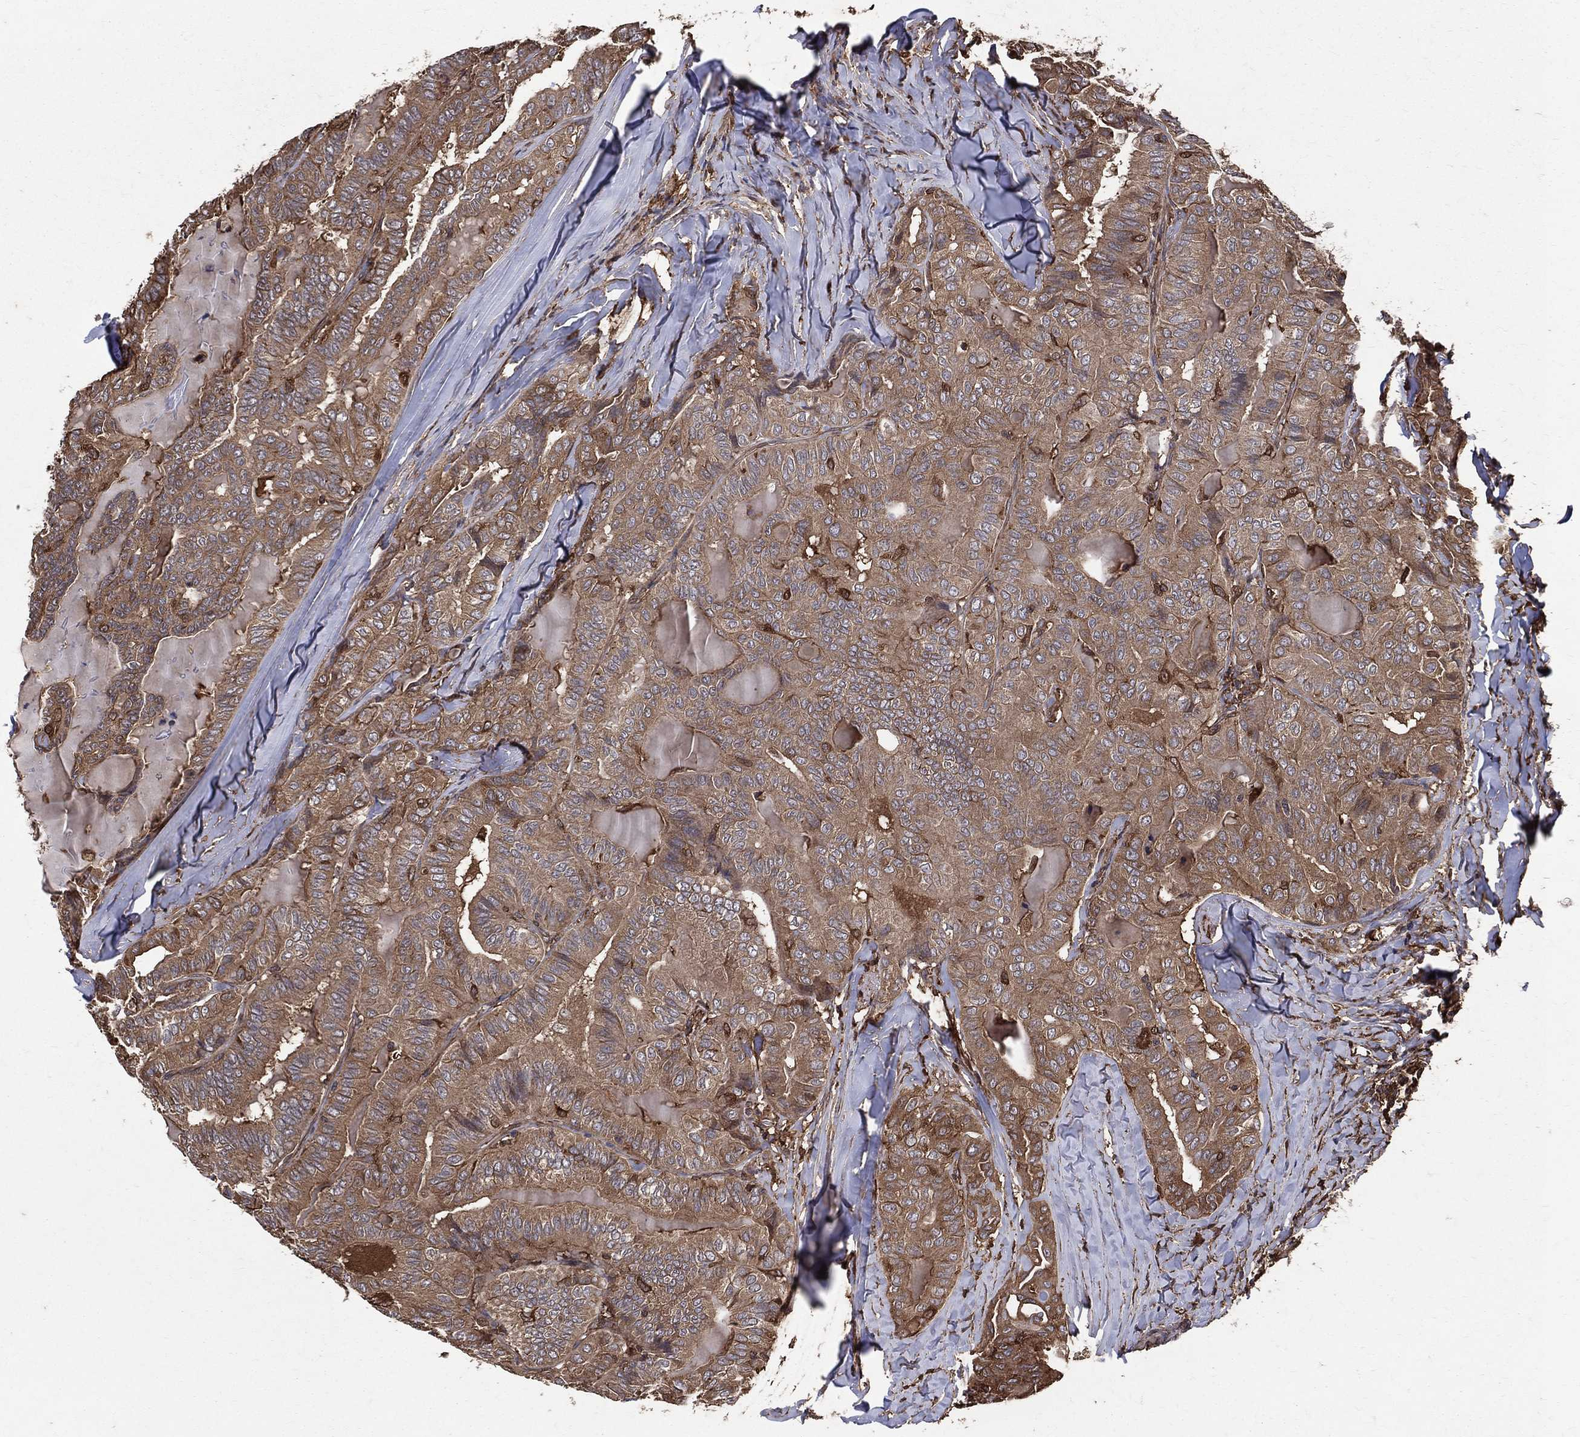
{"staining": {"intensity": "weak", "quantity": ">75%", "location": "cytoplasmic/membranous"}, "tissue": "thyroid cancer", "cell_type": "Tumor cells", "image_type": "cancer", "snomed": [{"axis": "morphology", "description": "Papillary adenocarcinoma, NOS"}, {"axis": "topography", "description": "Thyroid gland"}], "caption": "Thyroid cancer tissue reveals weak cytoplasmic/membranous staining in about >75% of tumor cells, visualized by immunohistochemistry. (DAB (3,3'-diaminobenzidine) IHC with brightfield microscopy, high magnification).", "gene": "DPYSL2", "patient": {"sex": "female", "age": 68}}